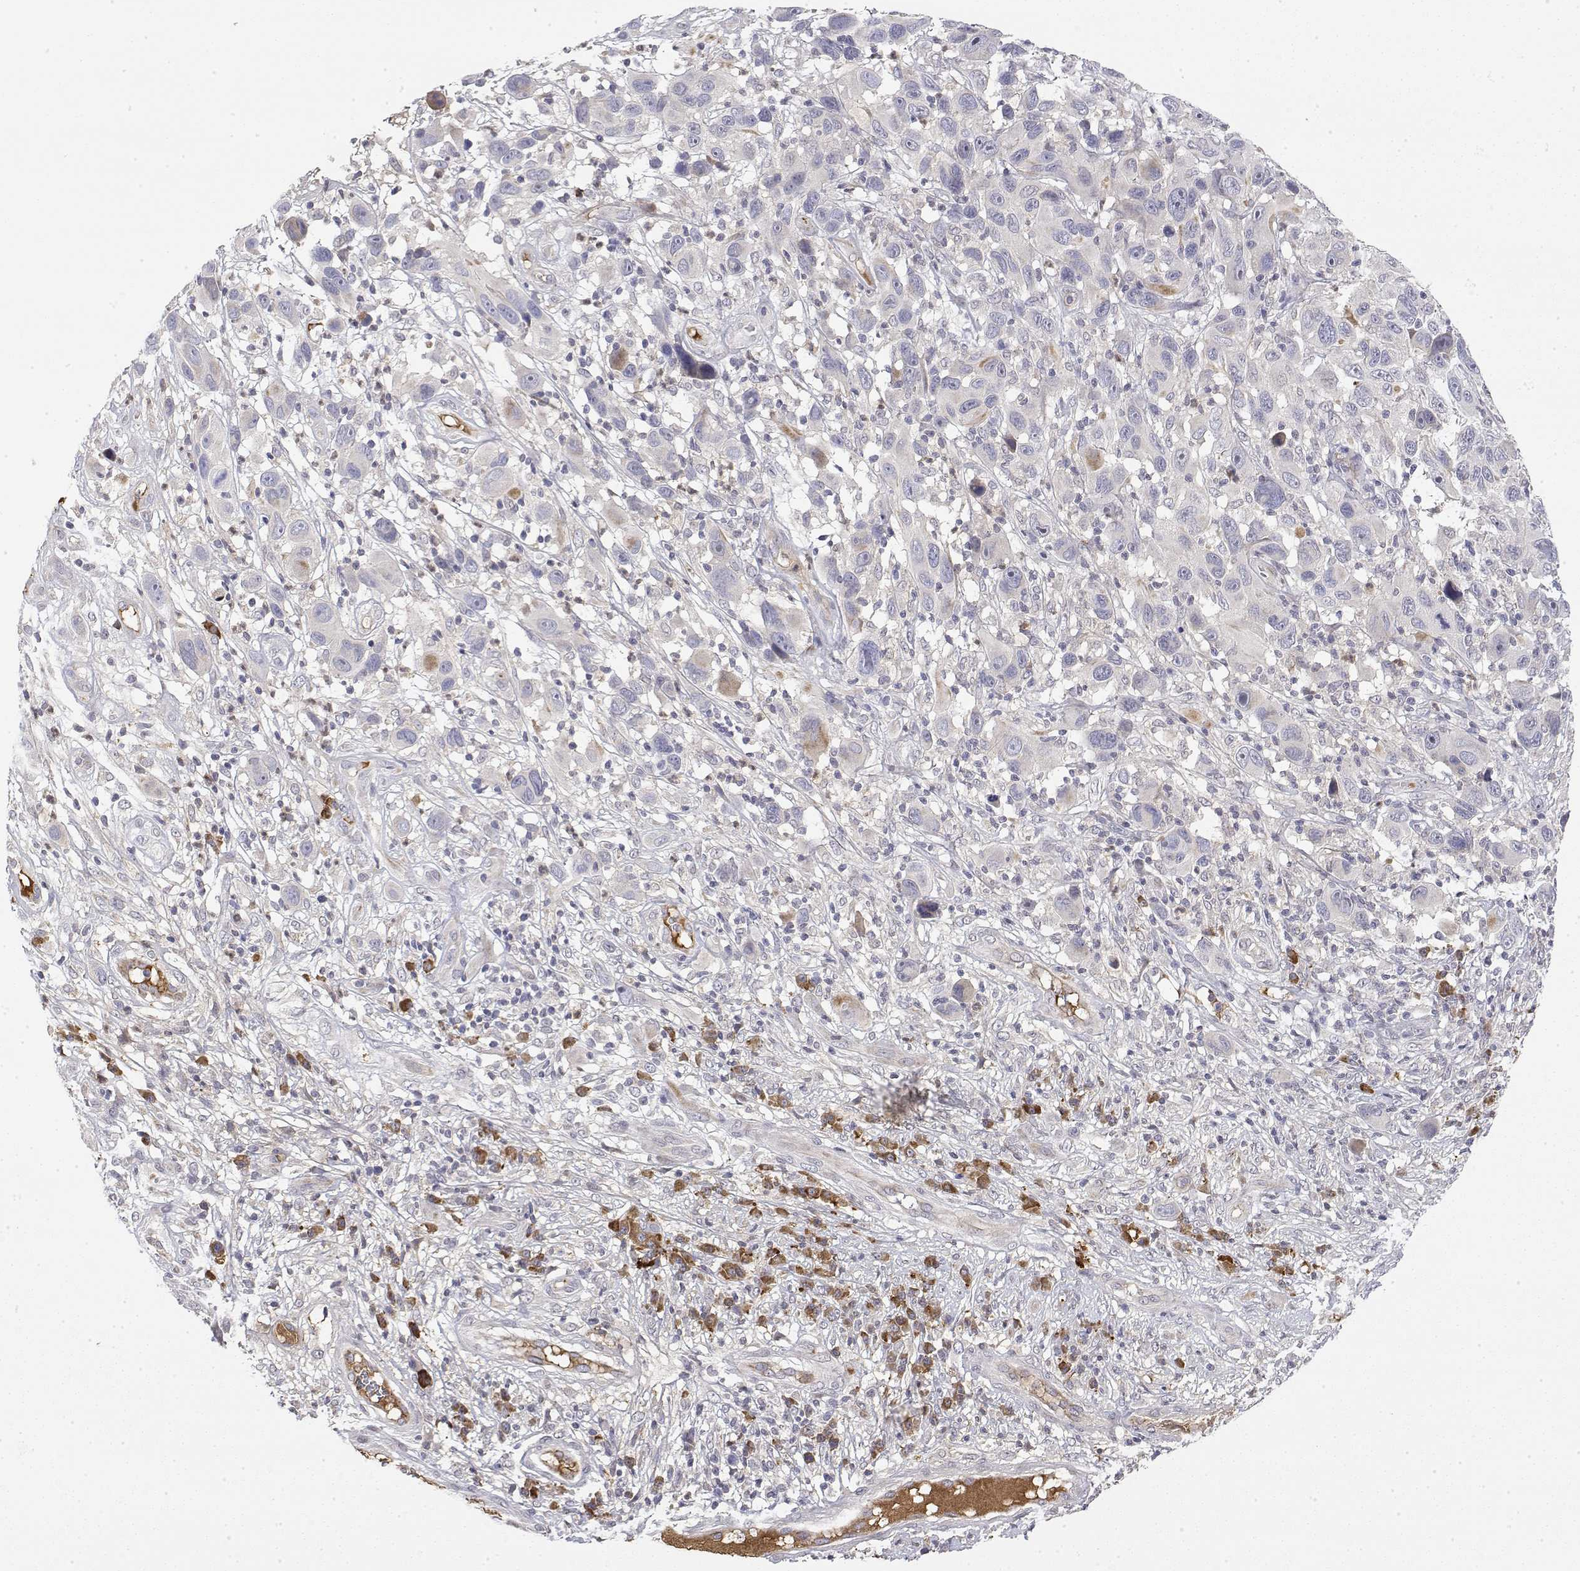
{"staining": {"intensity": "negative", "quantity": "none", "location": "none"}, "tissue": "melanoma", "cell_type": "Tumor cells", "image_type": "cancer", "snomed": [{"axis": "morphology", "description": "Malignant melanoma, NOS"}, {"axis": "topography", "description": "Skin"}], "caption": "This photomicrograph is of malignant melanoma stained with immunohistochemistry (IHC) to label a protein in brown with the nuclei are counter-stained blue. There is no positivity in tumor cells. The staining was performed using DAB to visualize the protein expression in brown, while the nuclei were stained in blue with hematoxylin (Magnification: 20x).", "gene": "IGFBP4", "patient": {"sex": "male", "age": 53}}